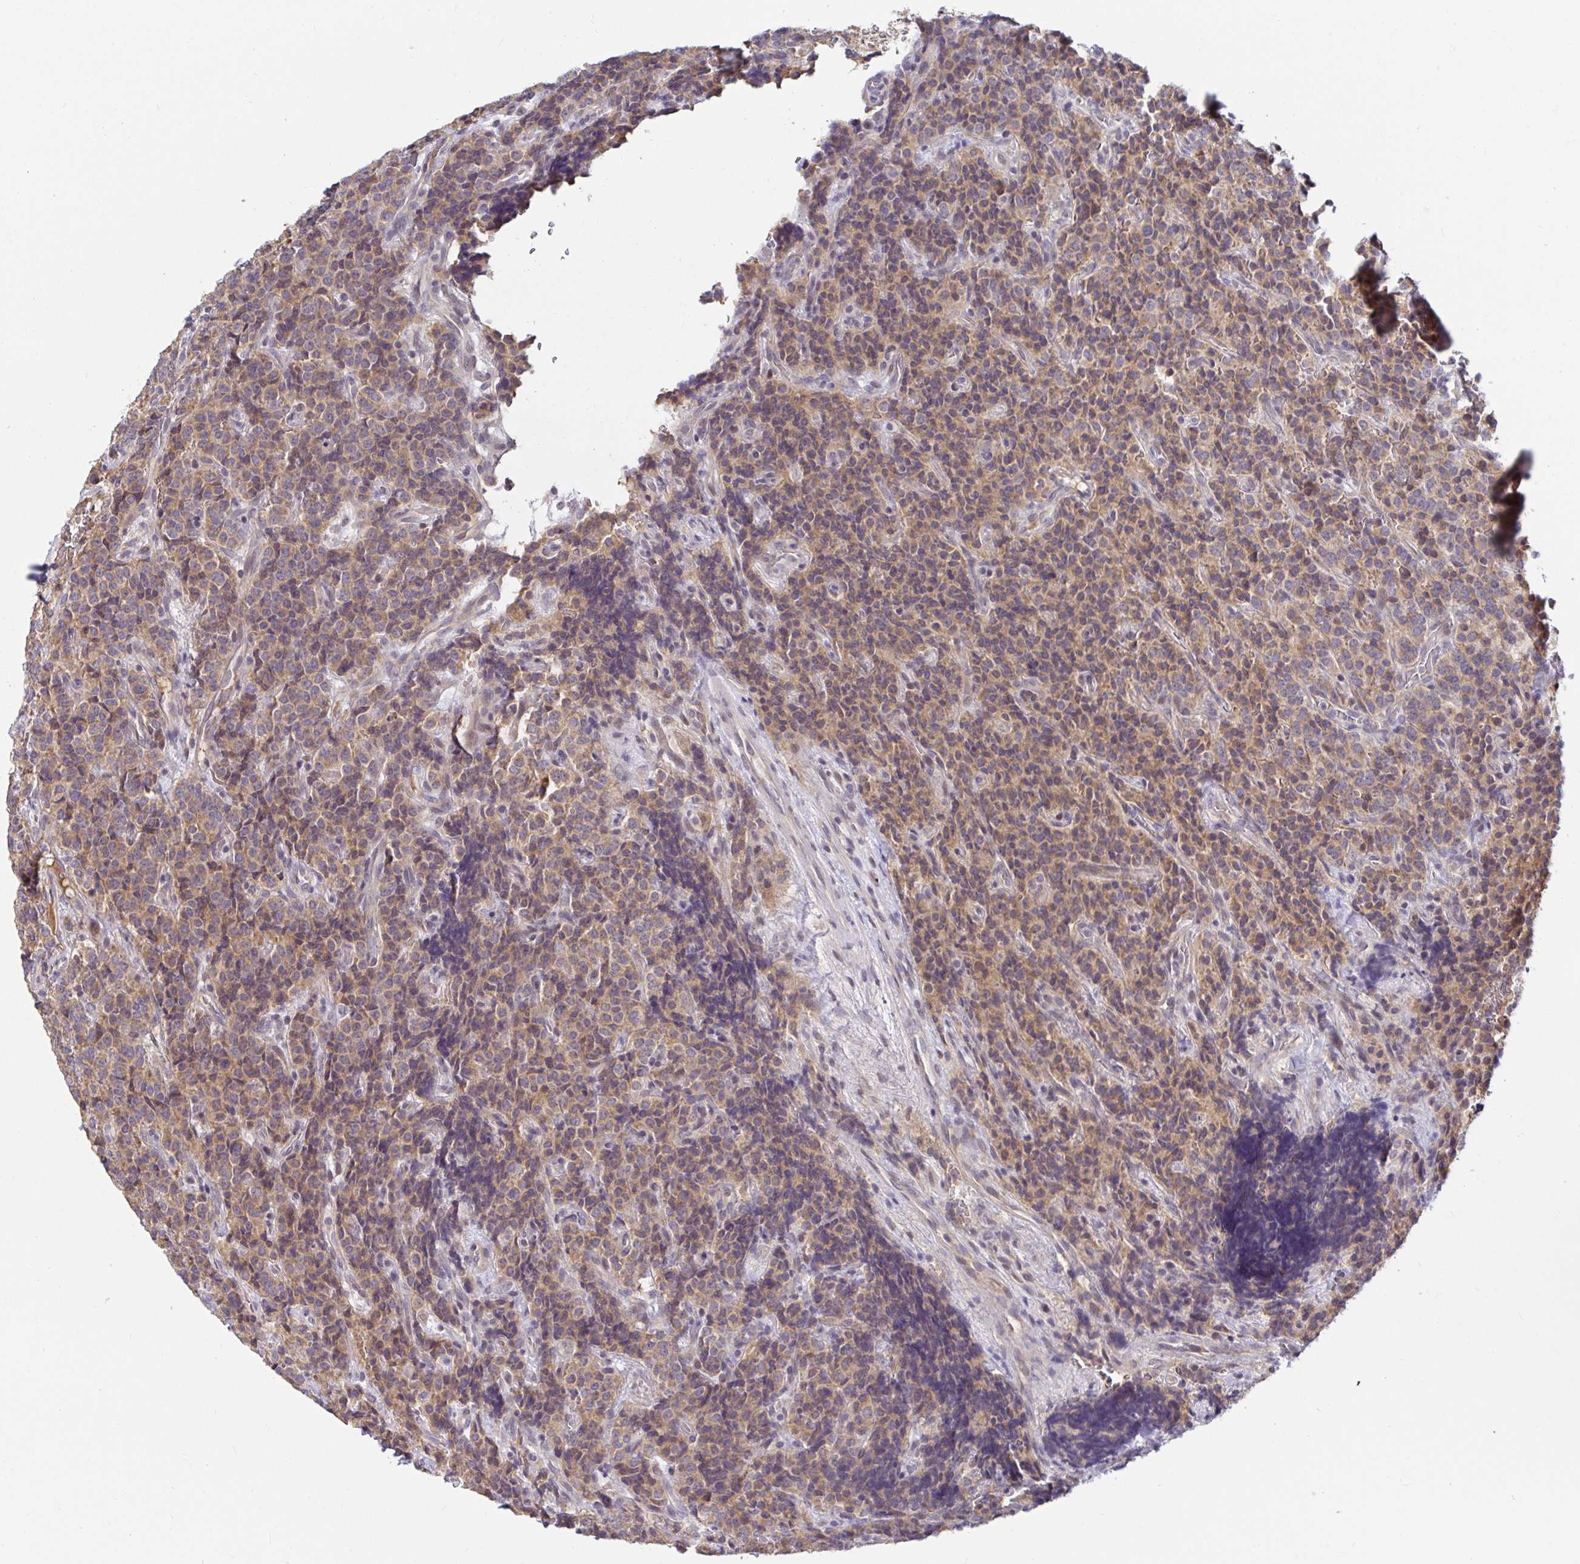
{"staining": {"intensity": "weak", "quantity": ">75%", "location": "cytoplasmic/membranous"}, "tissue": "carcinoid", "cell_type": "Tumor cells", "image_type": "cancer", "snomed": [{"axis": "morphology", "description": "Carcinoid, malignant, NOS"}, {"axis": "topography", "description": "Pancreas"}], "caption": "Carcinoid (malignant) was stained to show a protein in brown. There is low levels of weak cytoplasmic/membranous expression in about >75% of tumor cells. The protein of interest is shown in brown color, while the nuclei are stained blue.", "gene": "LARP1", "patient": {"sex": "male", "age": 36}}